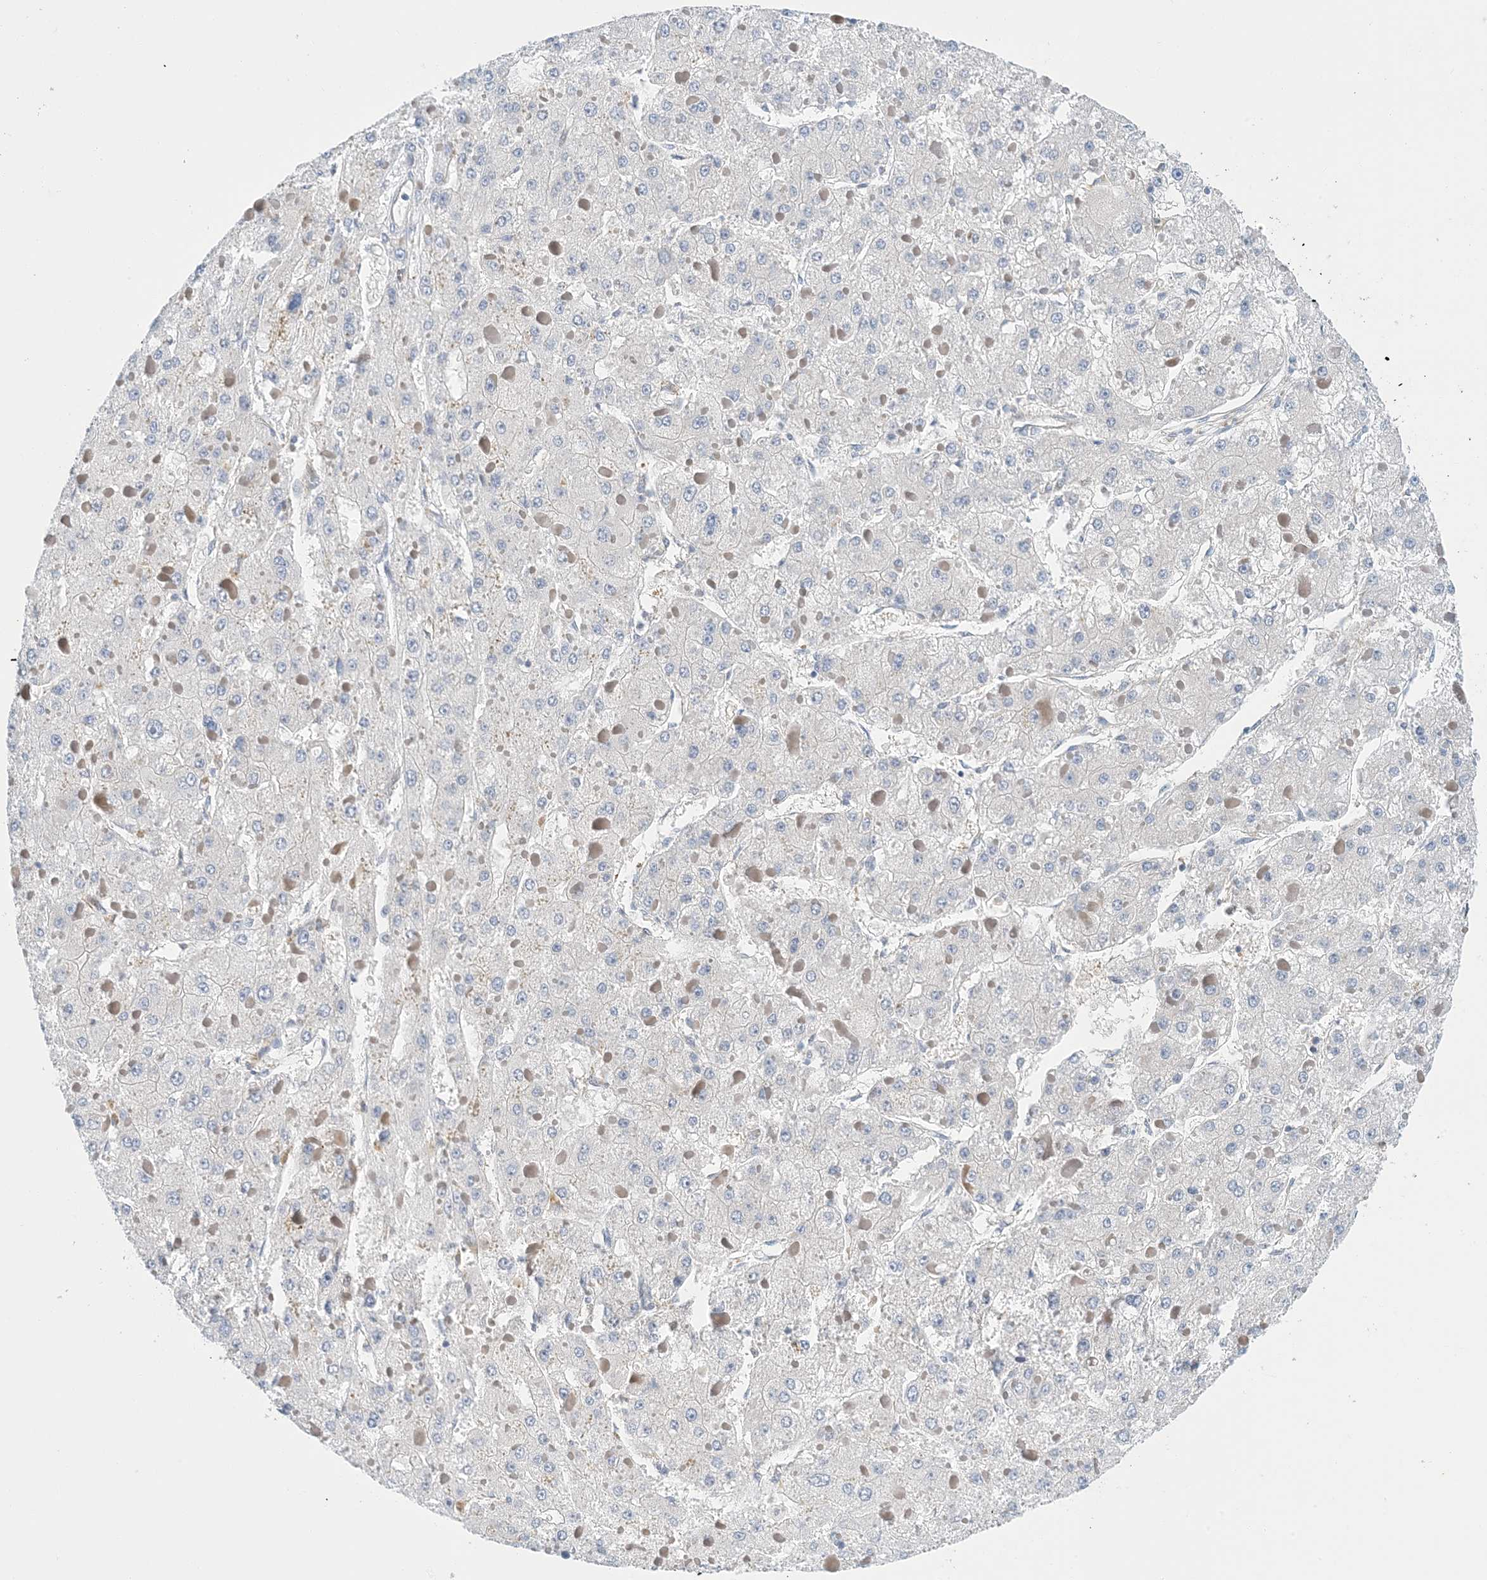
{"staining": {"intensity": "negative", "quantity": "none", "location": "none"}, "tissue": "liver cancer", "cell_type": "Tumor cells", "image_type": "cancer", "snomed": [{"axis": "morphology", "description": "Carcinoma, Hepatocellular, NOS"}, {"axis": "topography", "description": "Liver"}], "caption": "This photomicrograph is of liver cancer (hepatocellular carcinoma) stained with immunohistochemistry to label a protein in brown with the nuclei are counter-stained blue. There is no positivity in tumor cells. (Stains: DAB IHC with hematoxylin counter stain, Microscopy: brightfield microscopy at high magnification).", "gene": "PCDHA2", "patient": {"sex": "female", "age": 73}}